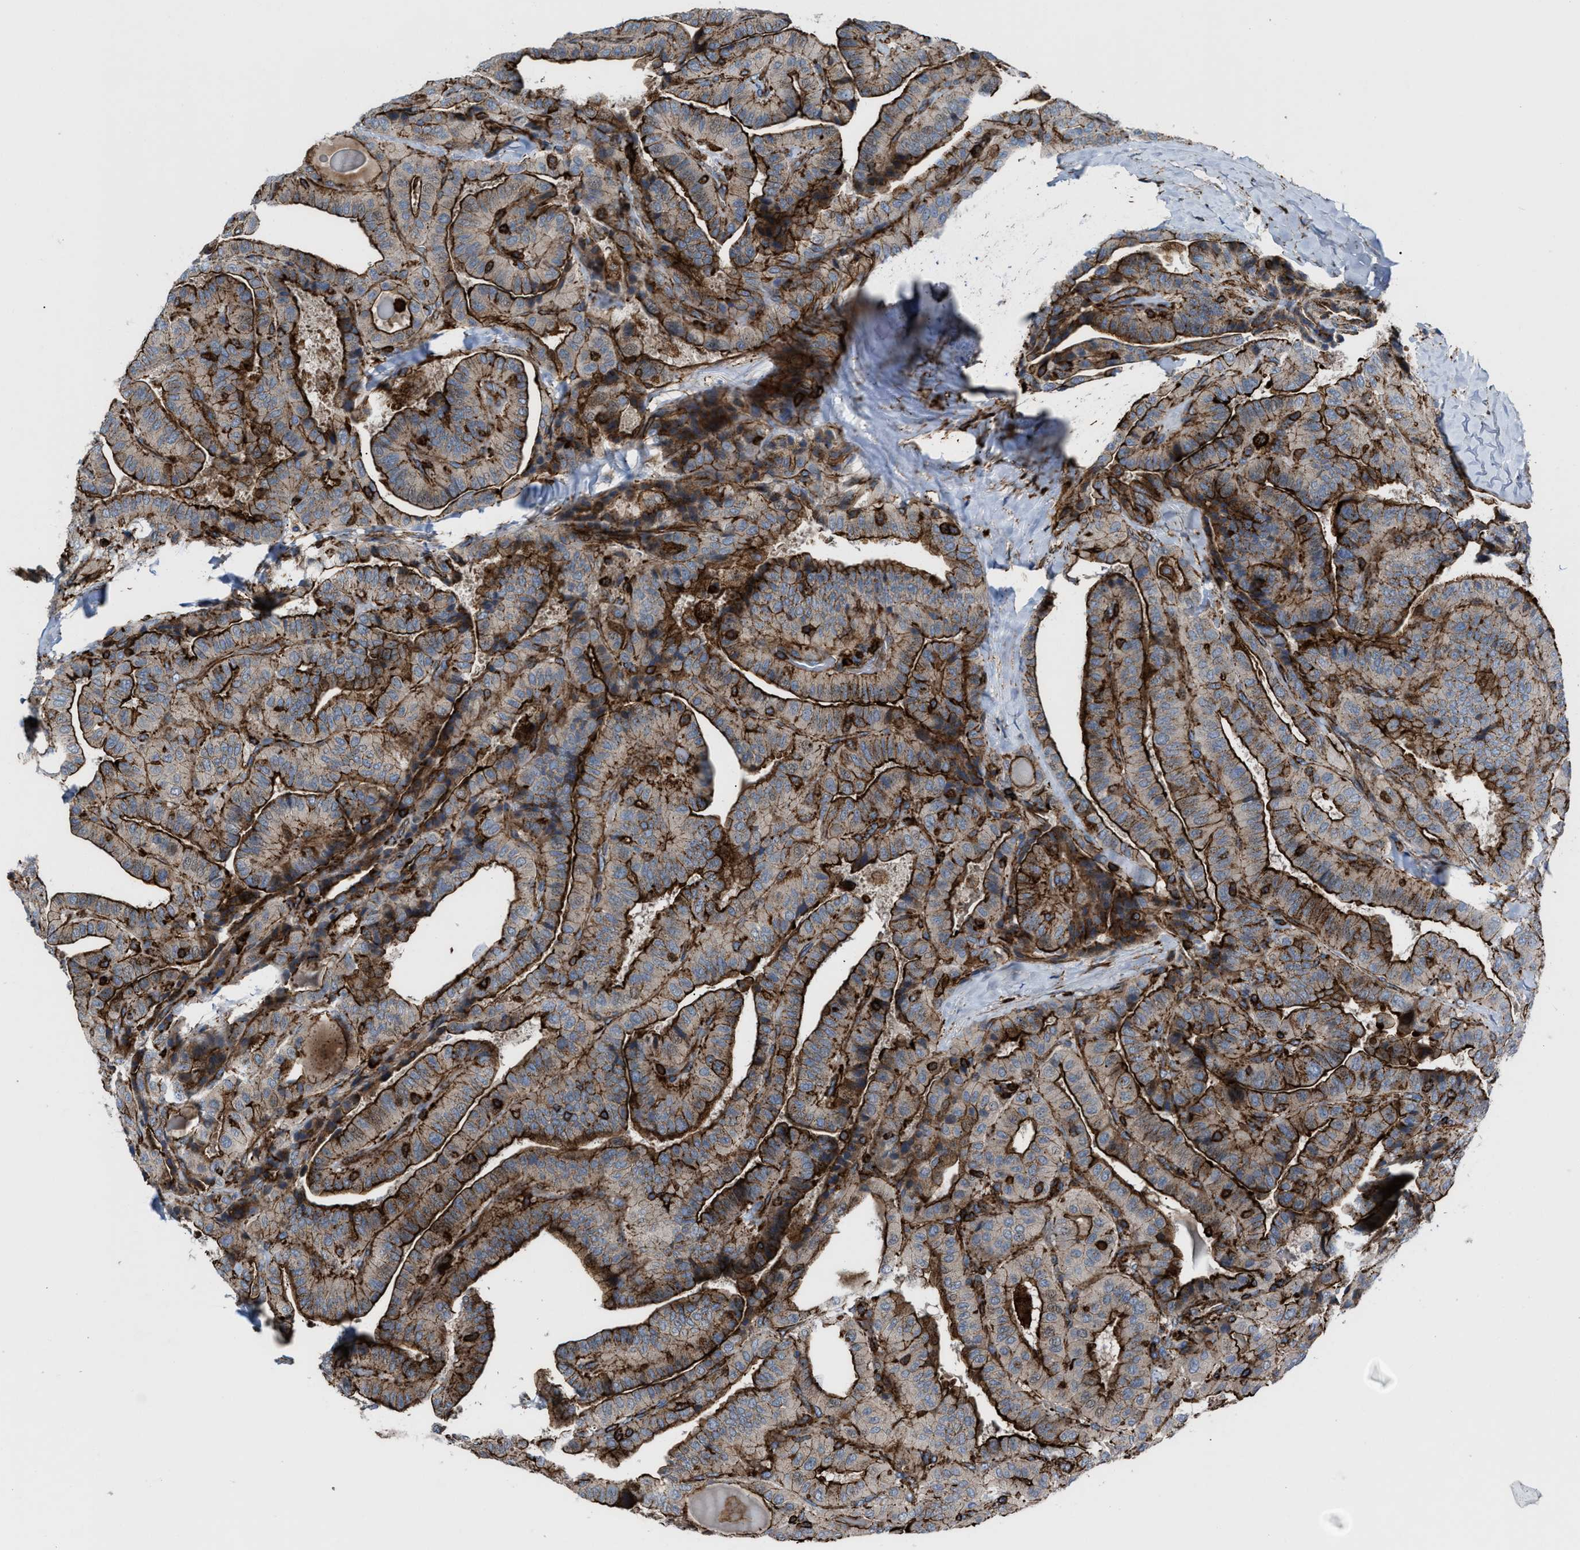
{"staining": {"intensity": "strong", "quantity": ">75%", "location": "cytoplasmic/membranous"}, "tissue": "thyroid cancer", "cell_type": "Tumor cells", "image_type": "cancer", "snomed": [{"axis": "morphology", "description": "Papillary adenocarcinoma, NOS"}, {"axis": "topography", "description": "Thyroid gland"}], "caption": "There is high levels of strong cytoplasmic/membranous expression in tumor cells of thyroid cancer (papillary adenocarcinoma), as demonstrated by immunohistochemical staining (brown color).", "gene": "AGPAT2", "patient": {"sex": "male", "age": 77}}